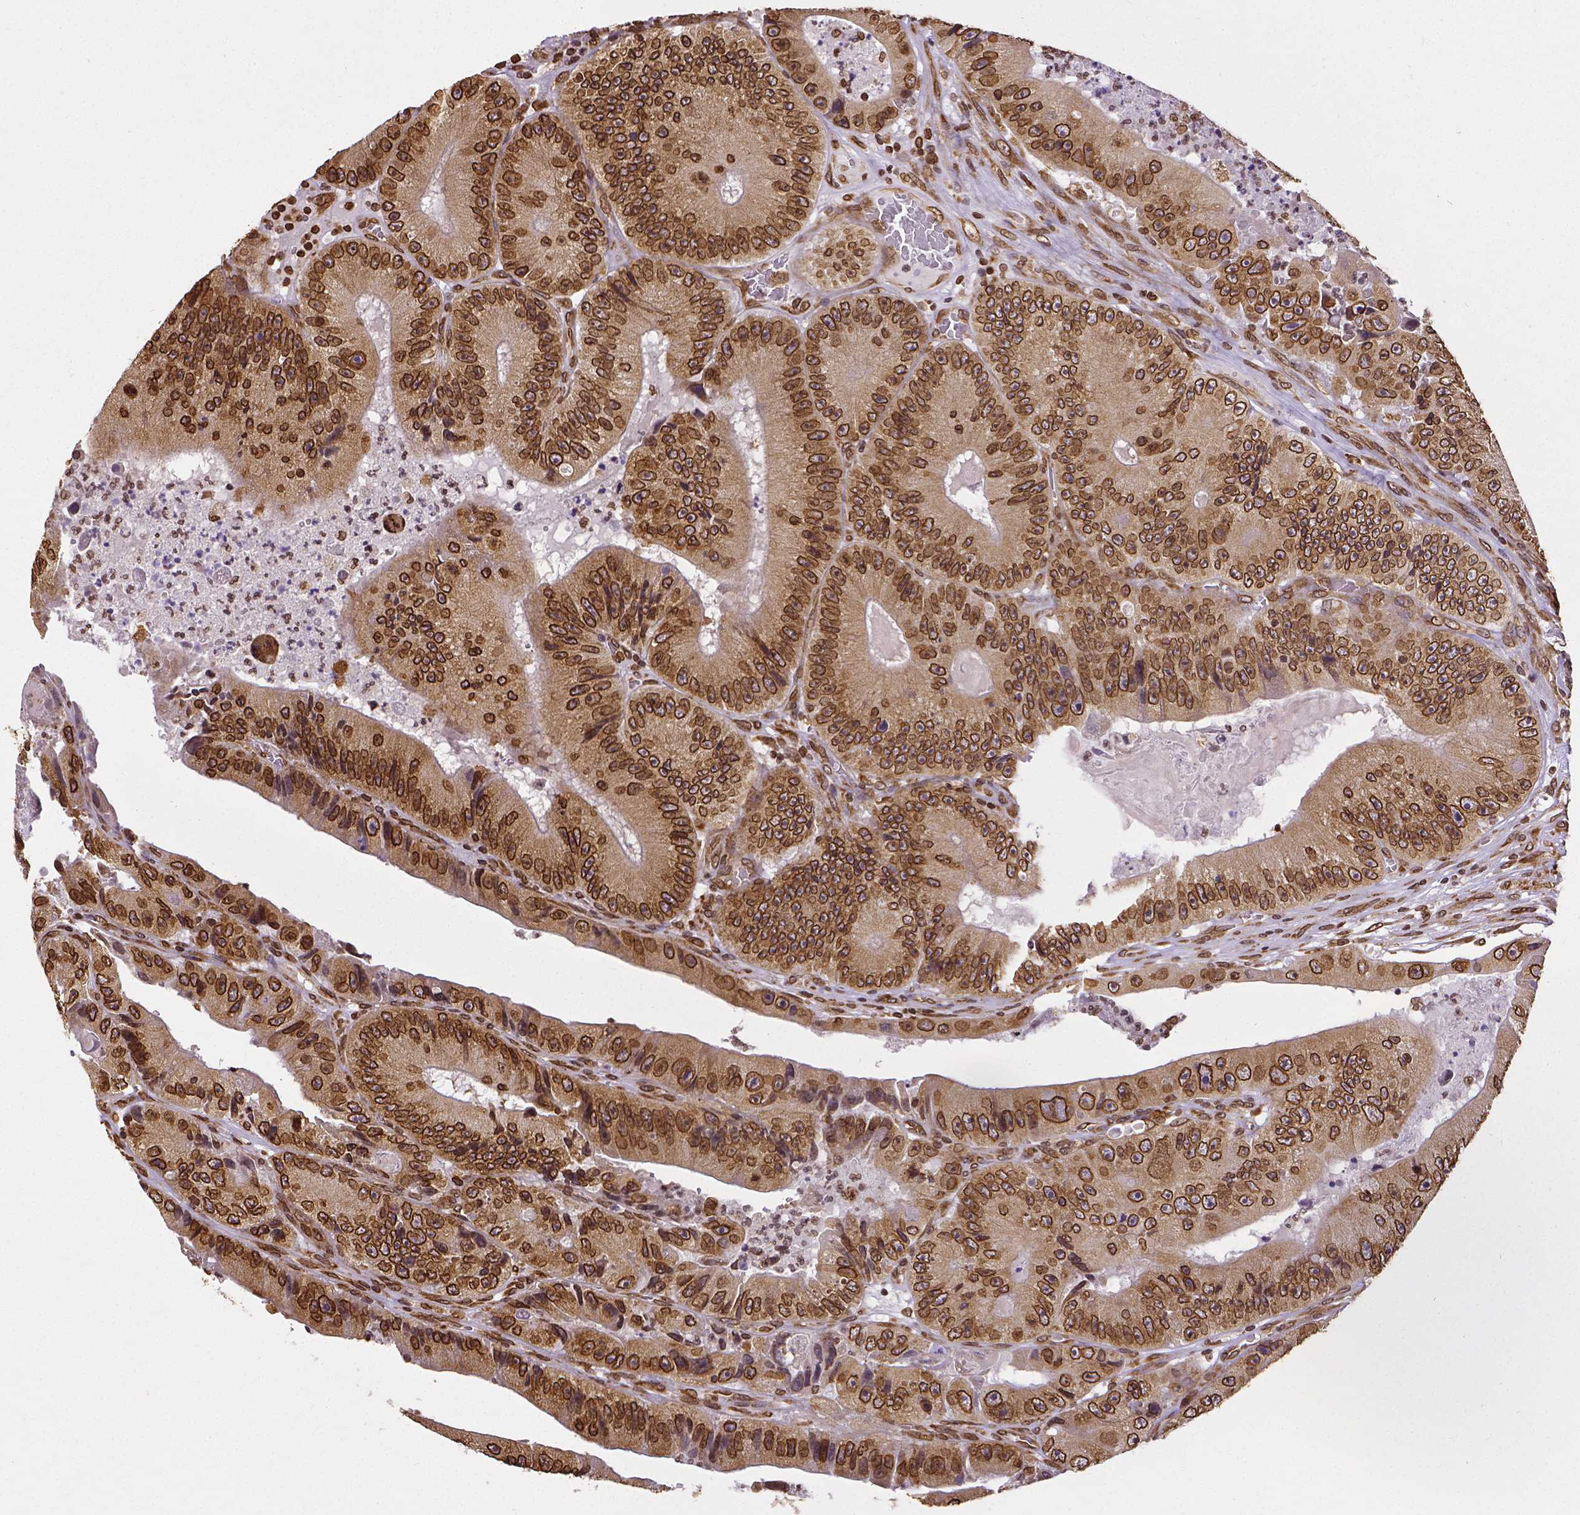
{"staining": {"intensity": "strong", "quantity": ">75%", "location": "cytoplasmic/membranous,nuclear"}, "tissue": "colorectal cancer", "cell_type": "Tumor cells", "image_type": "cancer", "snomed": [{"axis": "morphology", "description": "Adenocarcinoma, NOS"}, {"axis": "topography", "description": "Colon"}], "caption": "Colorectal cancer (adenocarcinoma) tissue demonstrates strong cytoplasmic/membranous and nuclear staining in about >75% of tumor cells, visualized by immunohistochemistry.", "gene": "MTDH", "patient": {"sex": "female", "age": 86}}